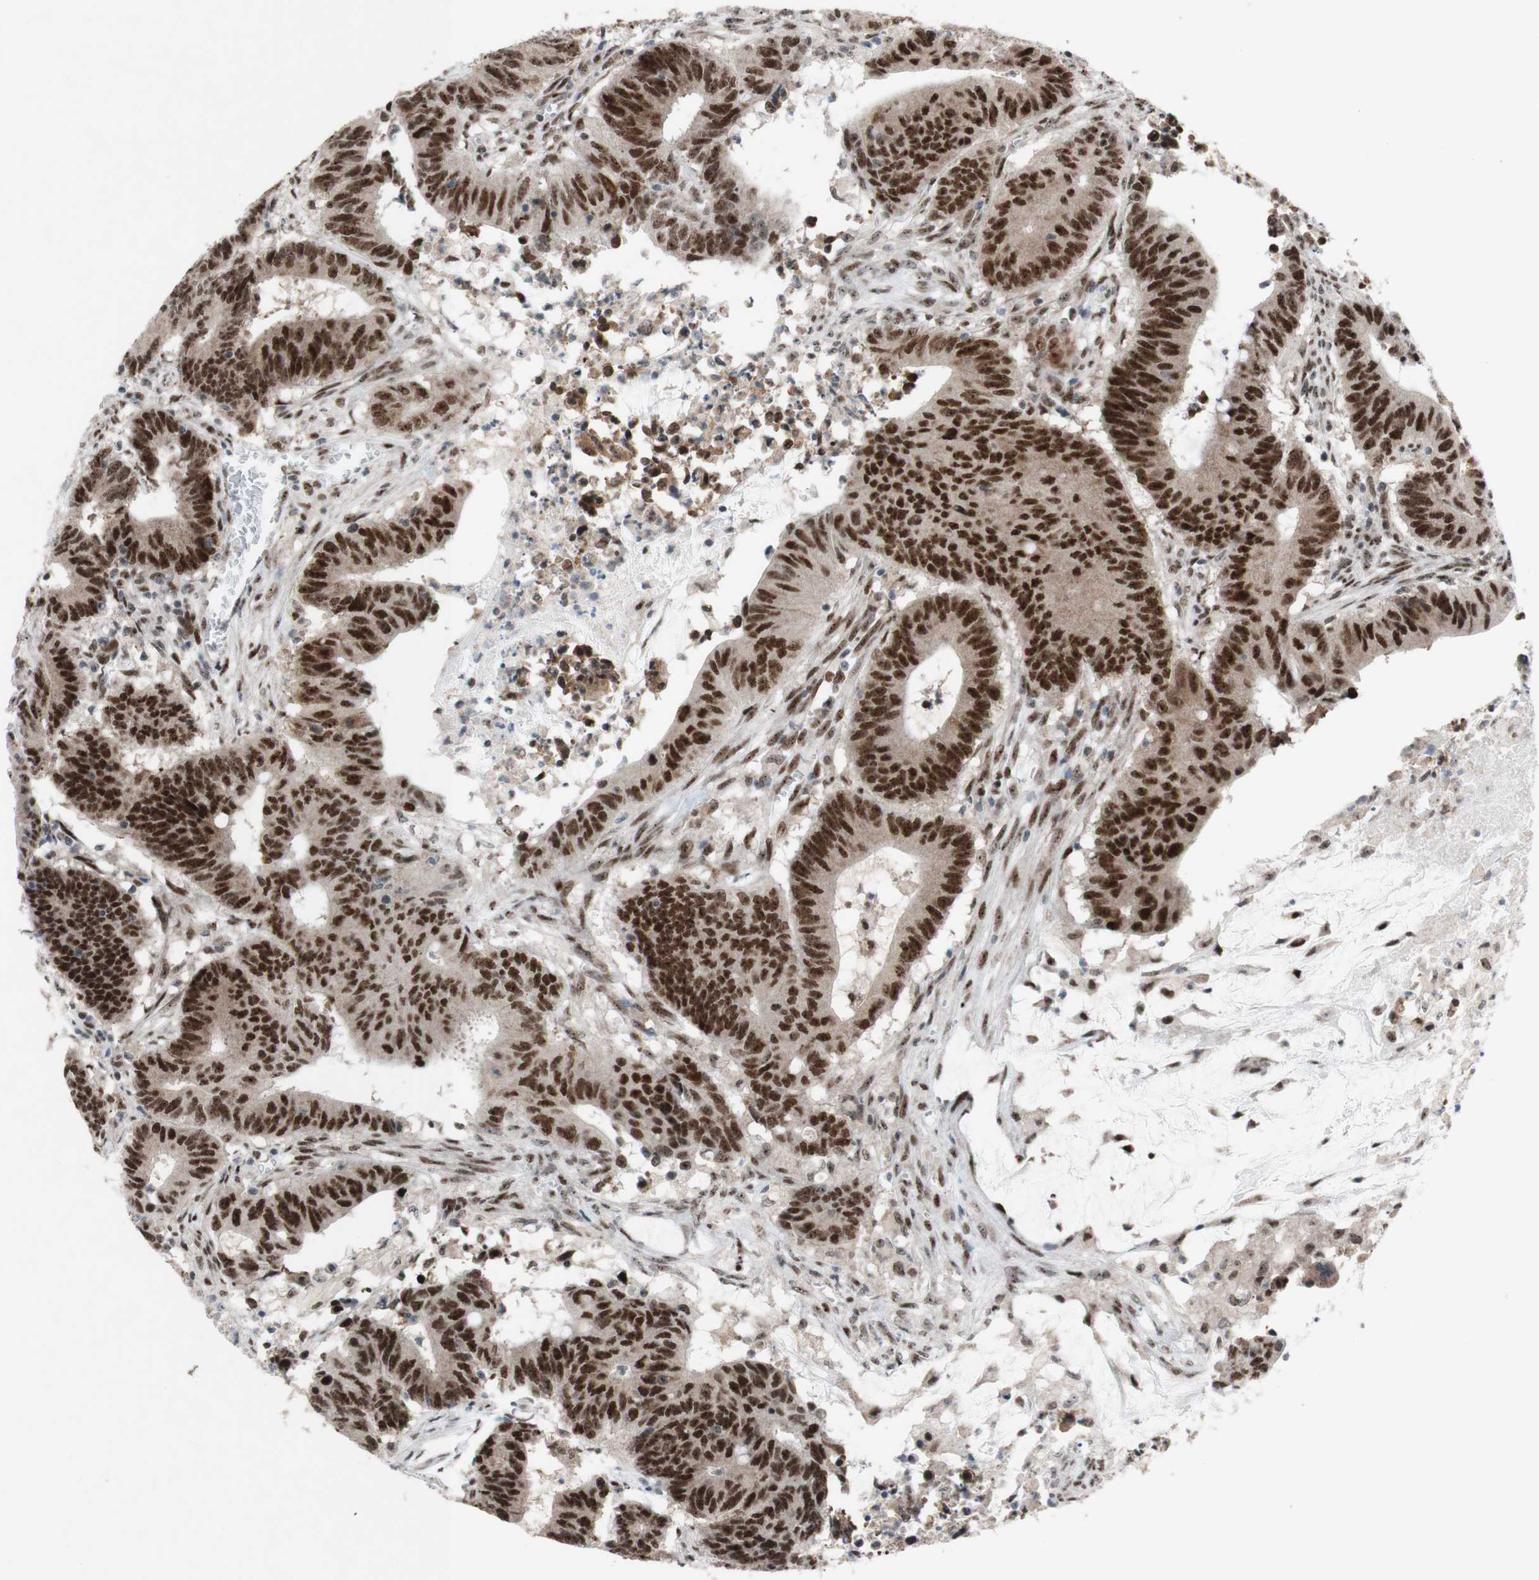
{"staining": {"intensity": "strong", "quantity": ">75%", "location": "nuclear"}, "tissue": "colorectal cancer", "cell_type": "Tumor cells", "image_type": "cancer", "snomed": [{"axis": "morphology", "description": "Adenocarcinoma, NOS"}, {"axis": "topography", "description": "Colon"}], "caption": "High-power microscopy captured an immunohistochemistry image of adenocarcinoma (colorectal), revealing strong nuclear positivity in approximately >75% of tumor cells. (DAB (3,3'-diaminobenzidine) IHC, brown staining for protein, blue staining for nuclei).", "gene": "POLR1A", "patient": {"sex": "male", "age": 45}}